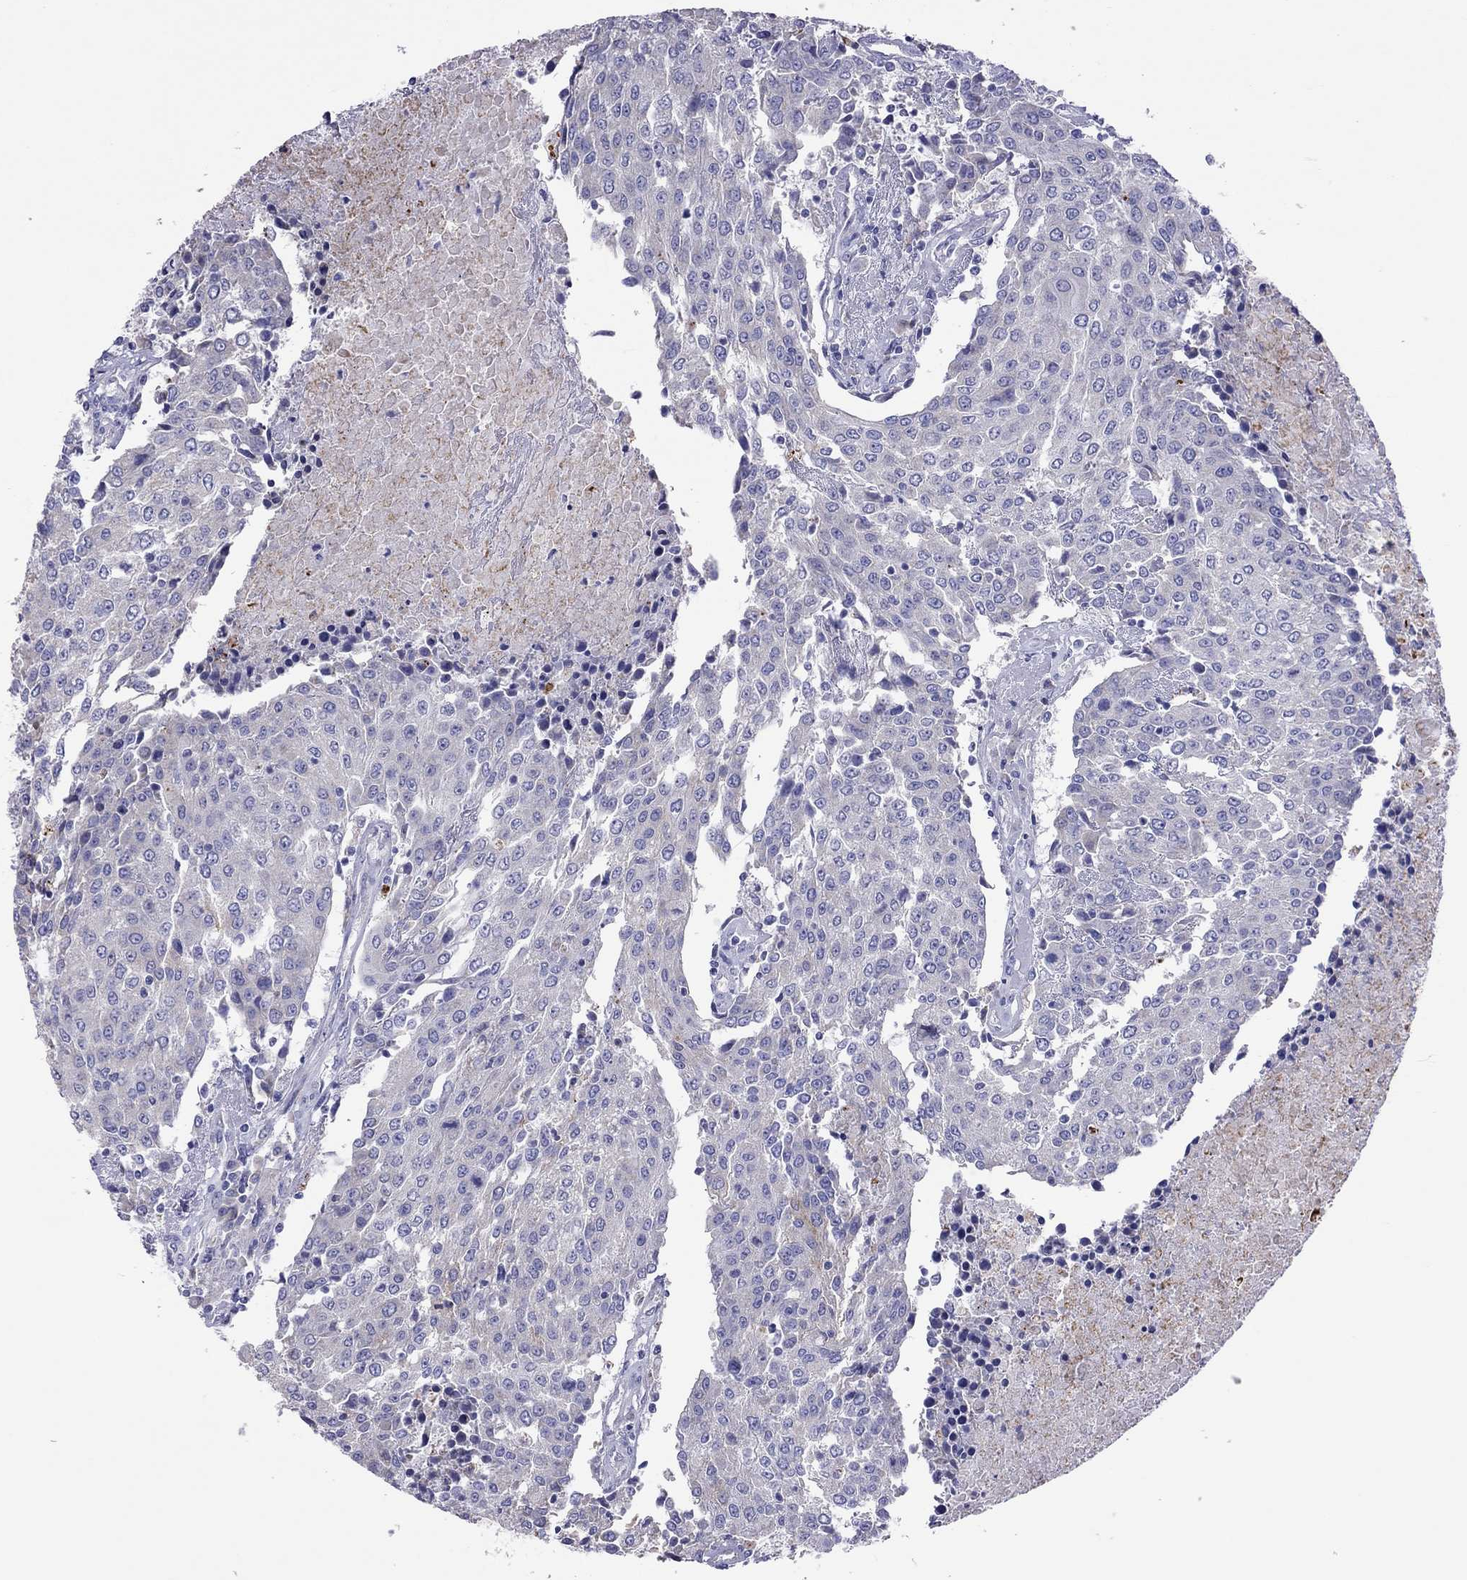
{"staining": {"intensity": "negative", "quantity": "none", "location": "none"}, "tissue": "urothelial cancer", "cell_type": "Tumor cells", "image_type": "cancer", "snomed": [{"axis": "morphology", "description": "Urothelial carcinoma, High grade"}, {"axis": "topography", "description": "Urinary bladder"}], "caption": "Micrograph shows no protein staining in tumor cells of urothelial carcinoma (high-grade) tissue.", "gene": "COL9A1", "patient": {"sex": "female", "age": 85}}